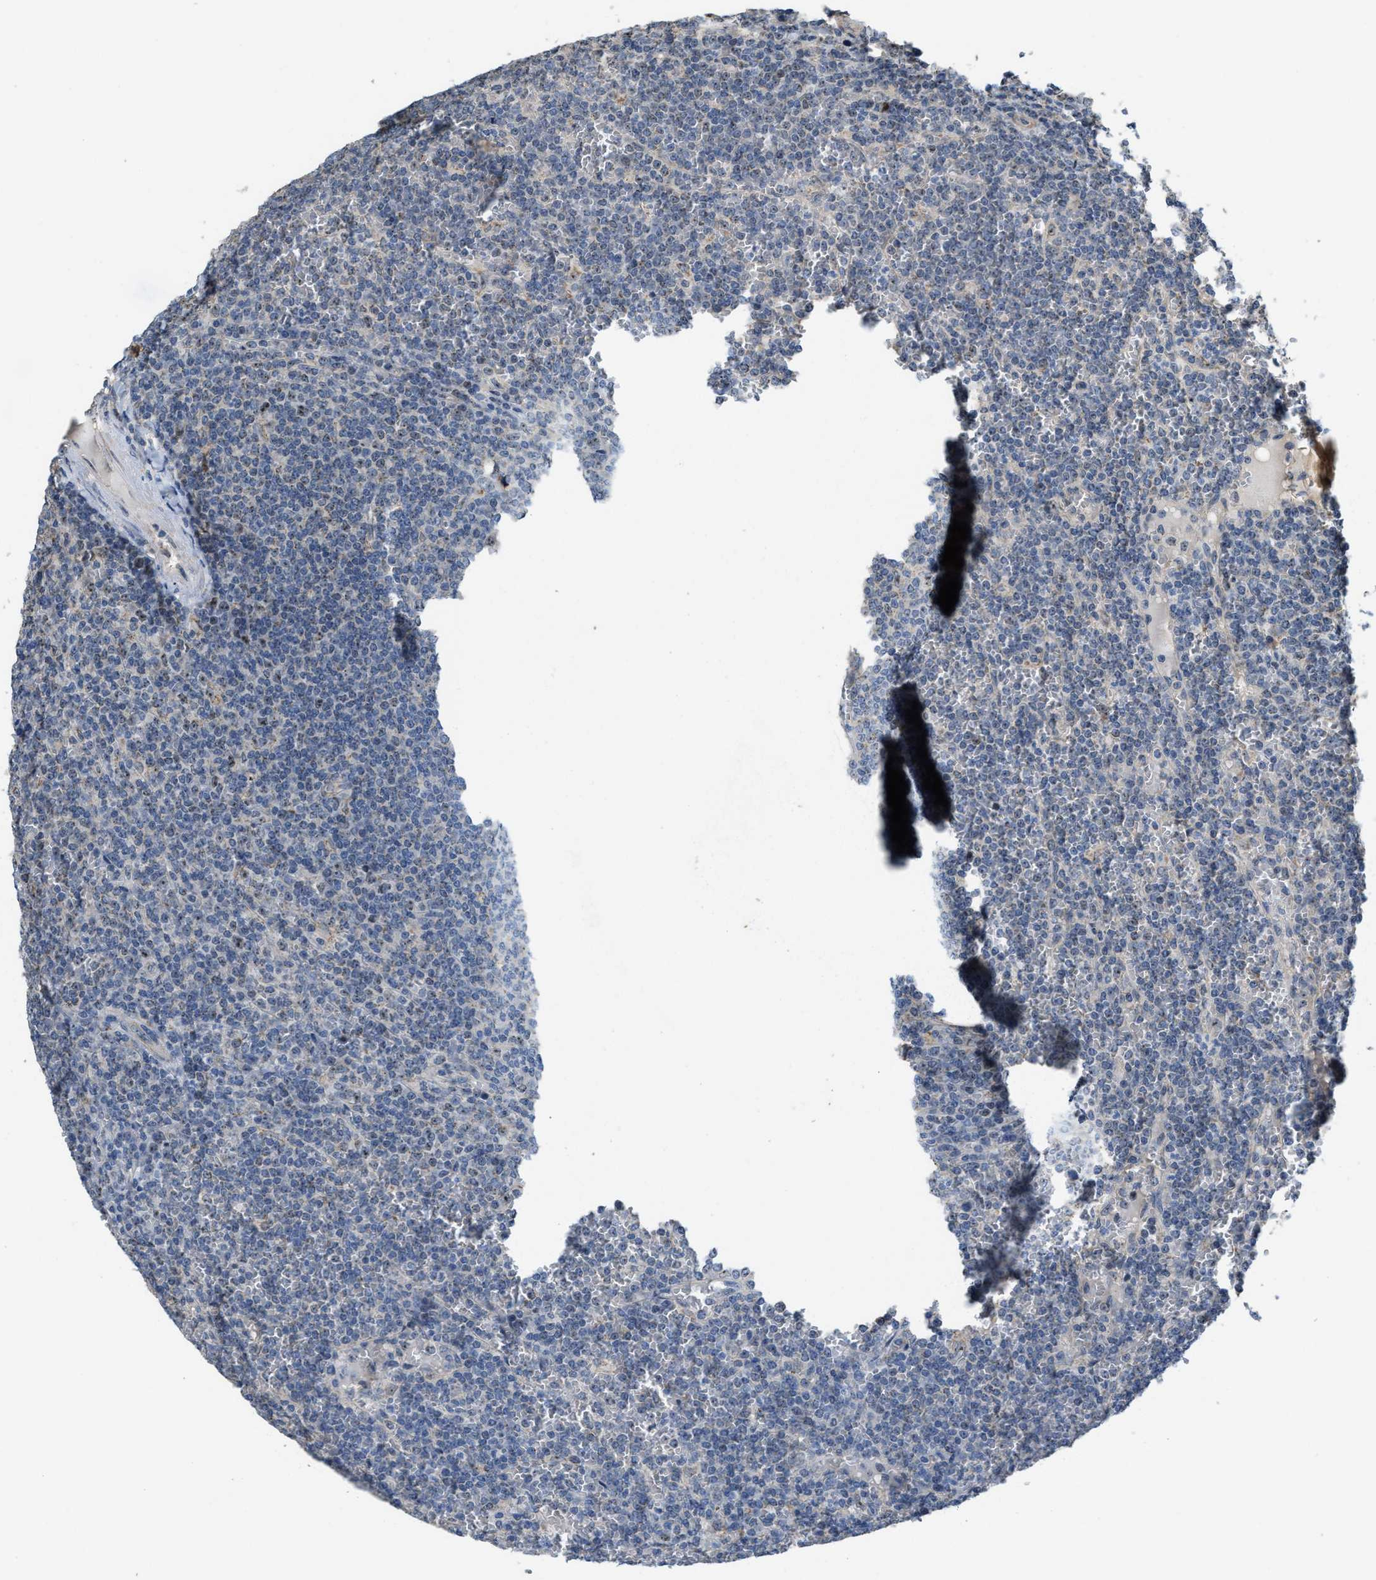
{"staining": {"intensity": "negative", "quantity": "none", "location": "none"}, "tissue": "lymphoma", "cell_type": "Tumor cells", "image_type": "cancer", "snomed": [{"axis": "morphology", "description": "Malignant lymphoma, non-Hodgkin's type, Low grade"}, {"axis": "topography", "description": "Spleen"}], "caption": "IHC of lymphoma demonstrates no staining in tumor cells. (Brightfield microscopy of DAB IHC at high magnification).", "gene": "ZNF783", "patient": {"sex": "female", "age": 19}}